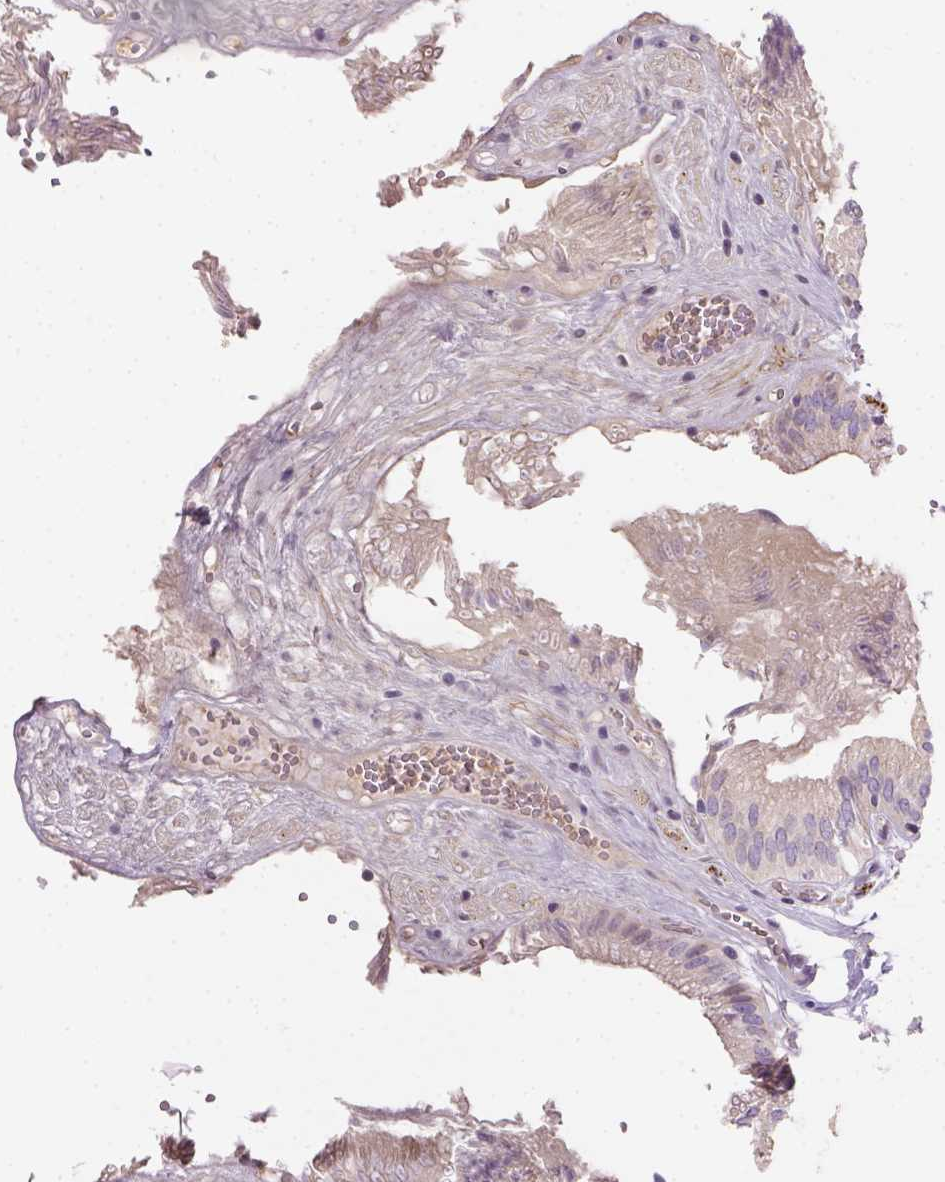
{"staining": {"intensity": "moderate", "quantity": ">75%", "location": "cytoplasmic/membranous"}, "tissue": "gallbladder", "cell_type": "Glandular cells", "image_type": "normal", "snomed": [{"axis": "morphology", "description": "Normal tissue, NOS"}, {"axis": "topography", "description": "Gallbladder"}, {"axis": "topography", "description": "Peripheral nerve tissue"}], "caption": "High-magnification brightfield microscopy of unremarkable gallbladder stained with DAB (brown) and counterstained with hematoxylin (blue). glandular cells exhibit moderate cytoplasmic/membranous staining is appreciated in about>75% of cells. (Stains: DAB in brown, nuclei in blue, Microscopy: brightfield microscopy at high magnification).", "gene": "CACNB1", "patient": {"sex": "male", "age": 17}}